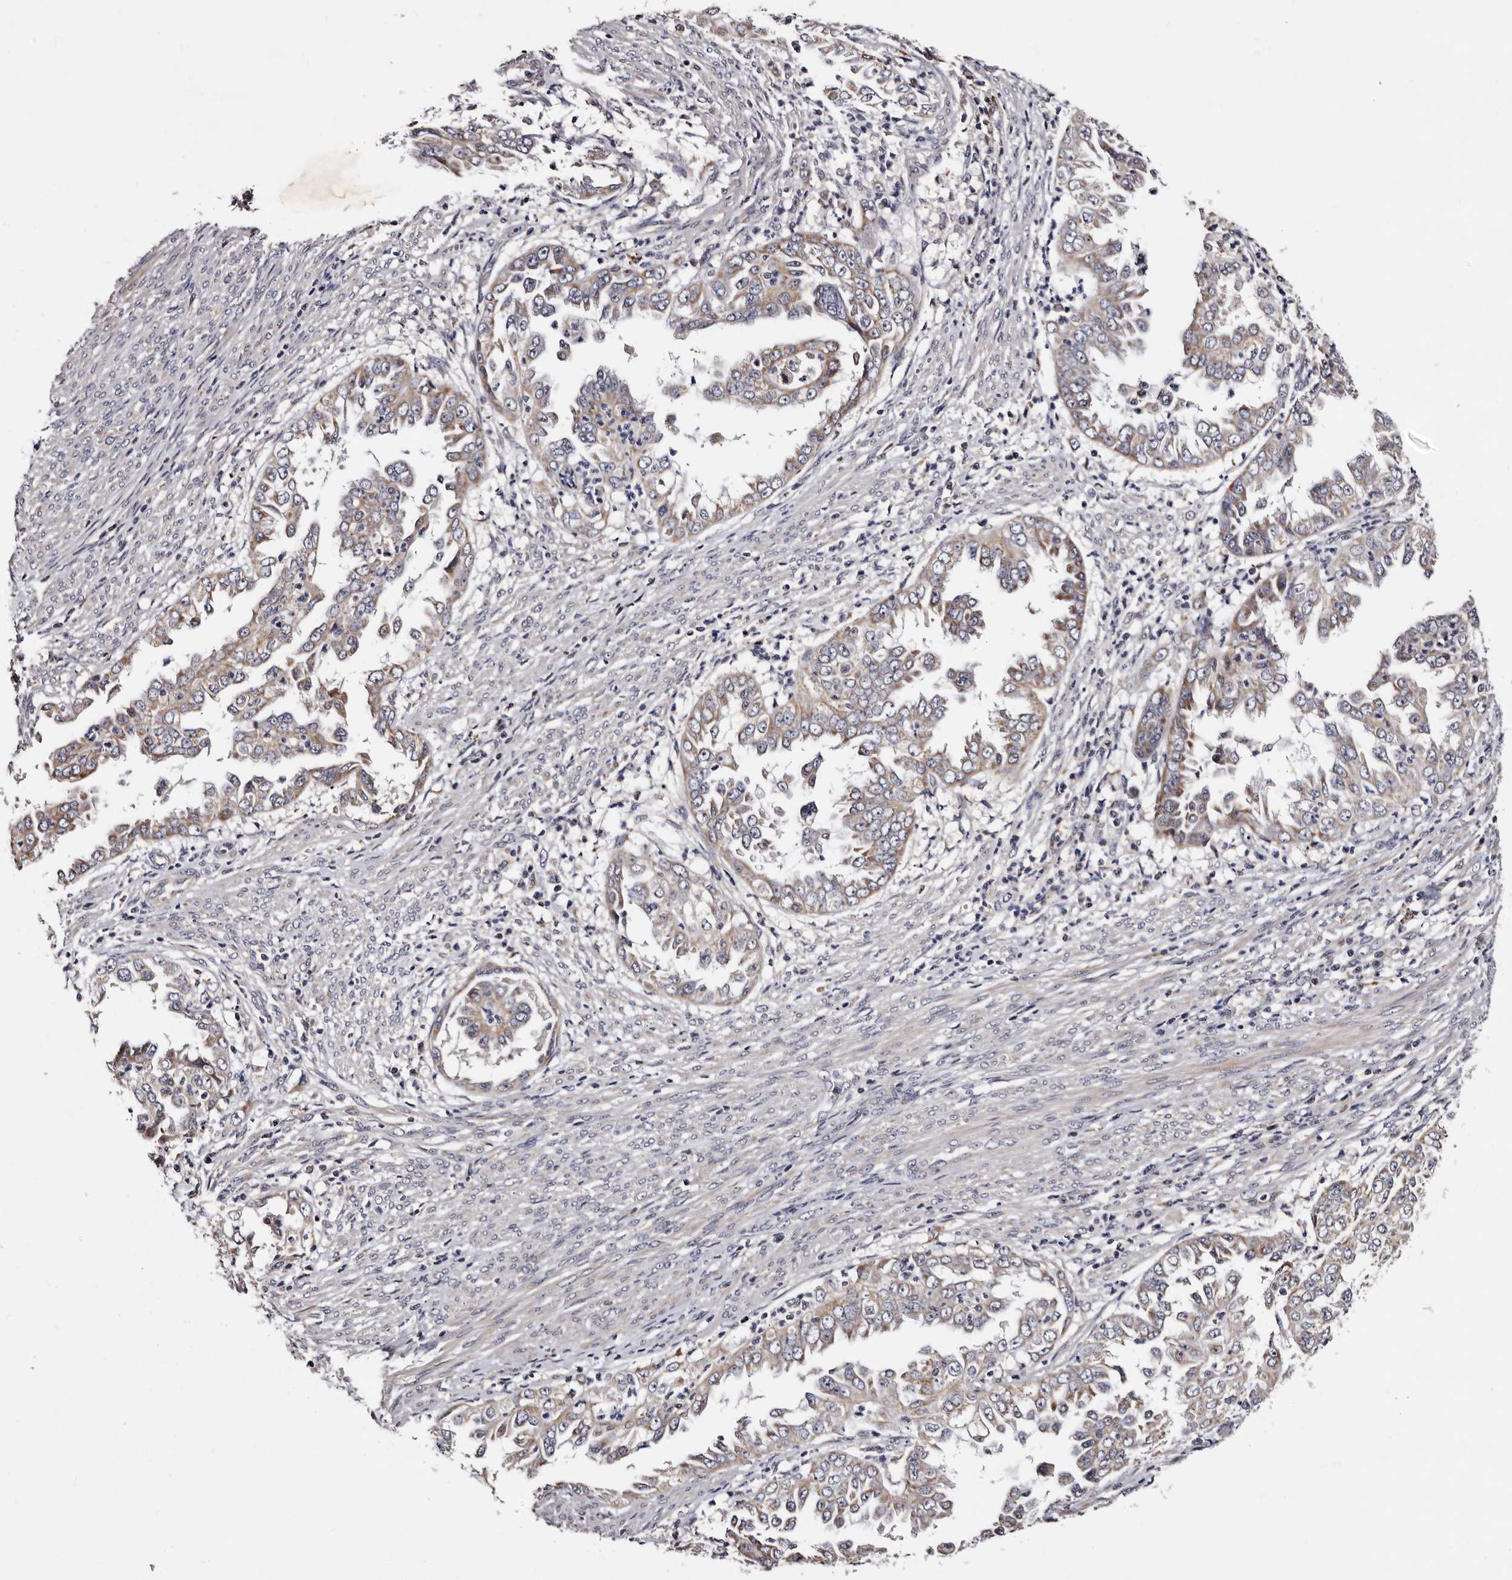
{"staining": {"intensity": "weak", "quantity": ">75%", "location": "cytoplasmic/membranous"}, "tissue": "endometrial cancer", "cell_type": "Tumor cells", "image_type": "cancer", "snomed": [{"axis": "morphology", "description": "Adenocarcinoma, NOS"}, {"axis": "topography", "description": "Endometrium"}], "caption": "Adenocarcinoma (endometrial) stained with IHC exhibits weak cytoplasmic/membranous expression in approximately >75% of tumor cells. (brown staining indicates protein expression, while blue staining denotes nuclei).", "gene": "TAF4B", "patient": {"sex": "female", "age": 85}}